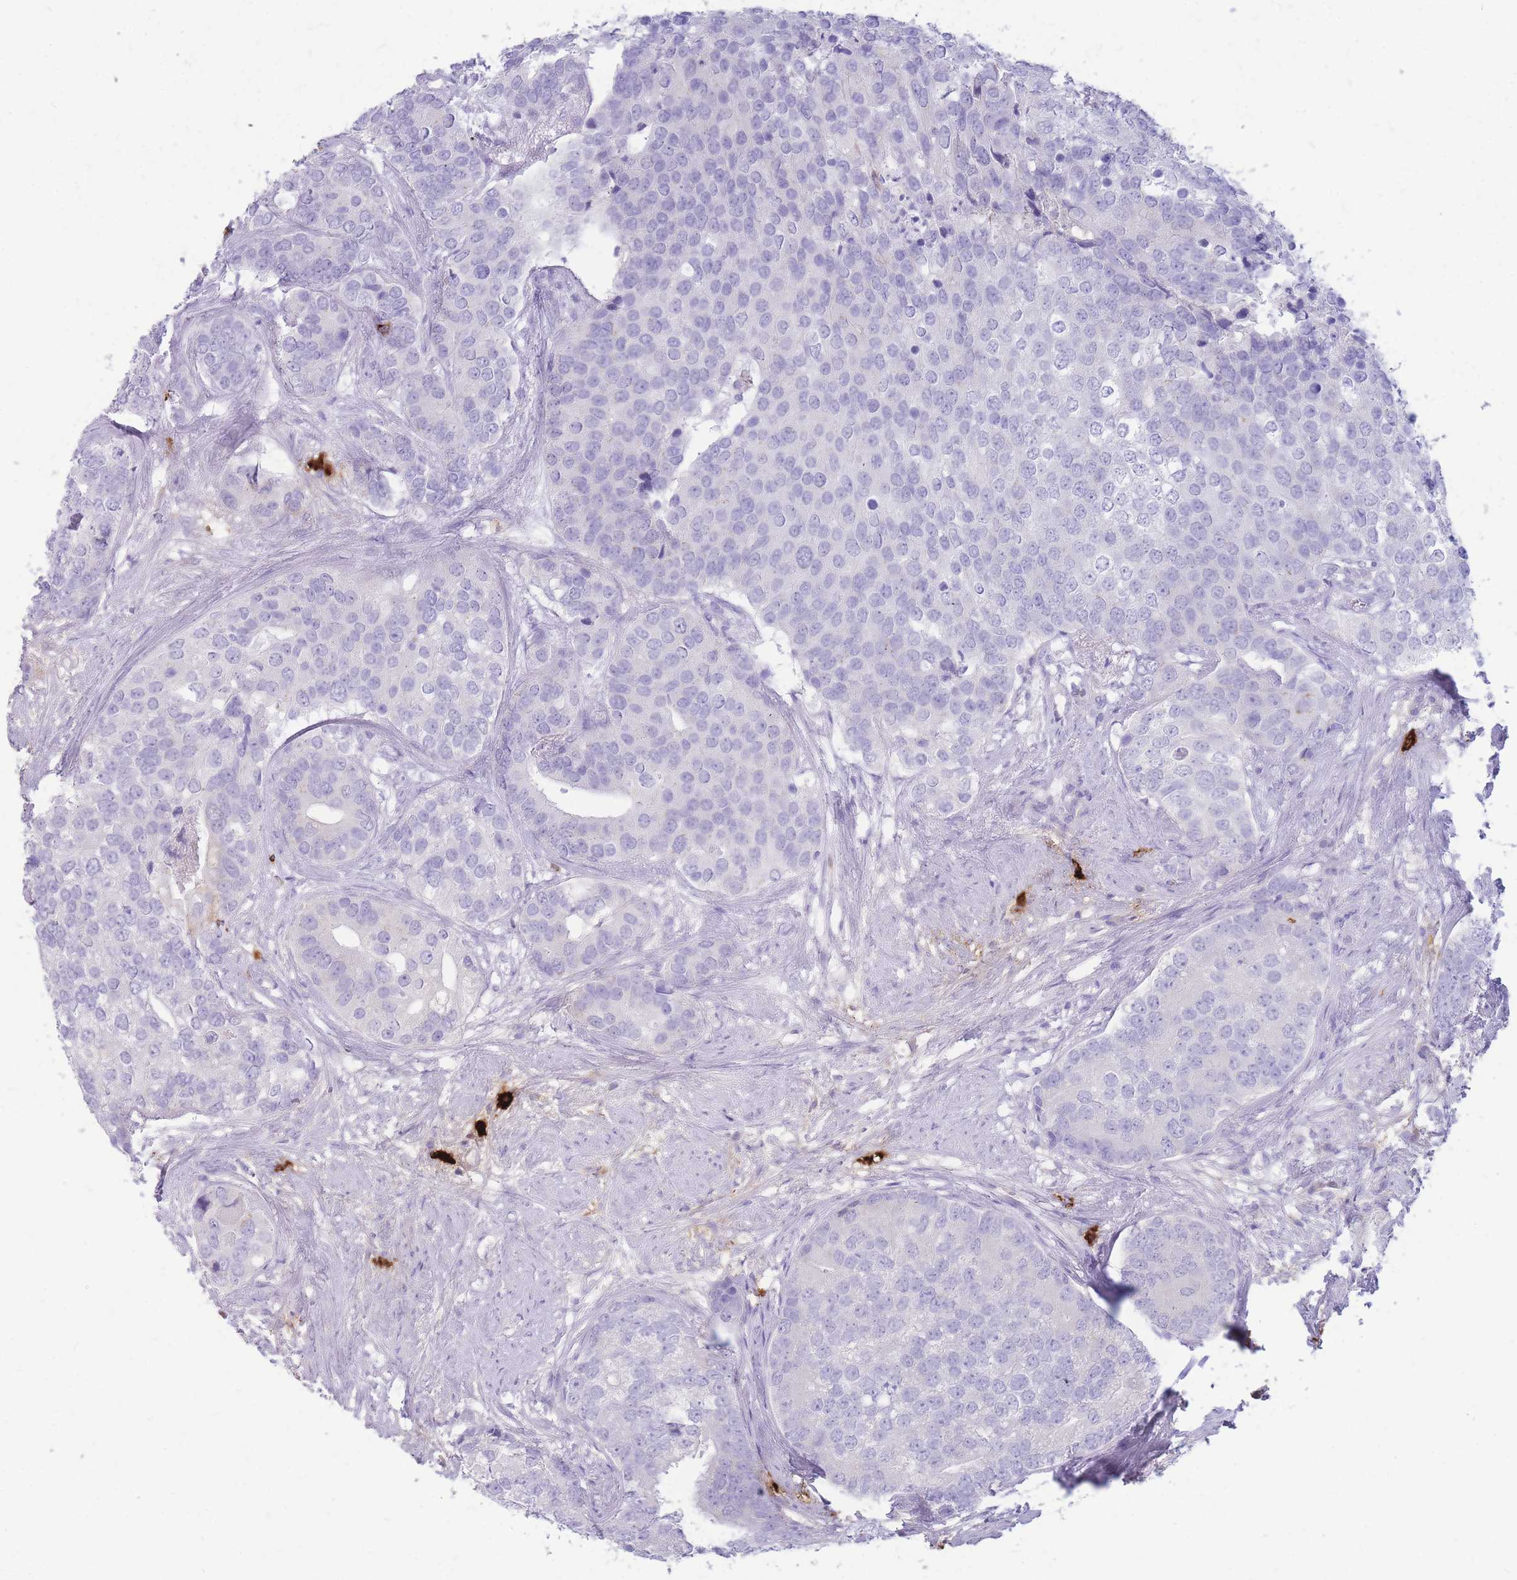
{"staining": {"intensity": "negative", "quantity": "none", "location": "none"}, "tissue": "prostate cancer", "cell_type": "Tumor cells", "image_type": "cancer", "snomed": [{"axis": "morphology", "description": "Adenocarcinoma, High grade"}, {"axis": "topography", "description": "Prostate"}], "caption": "The image shows no significant expression in tumor cells of prostate cancer.", "gene": "TPSAB1", "patient": {"sex": "male", "age": 62}}